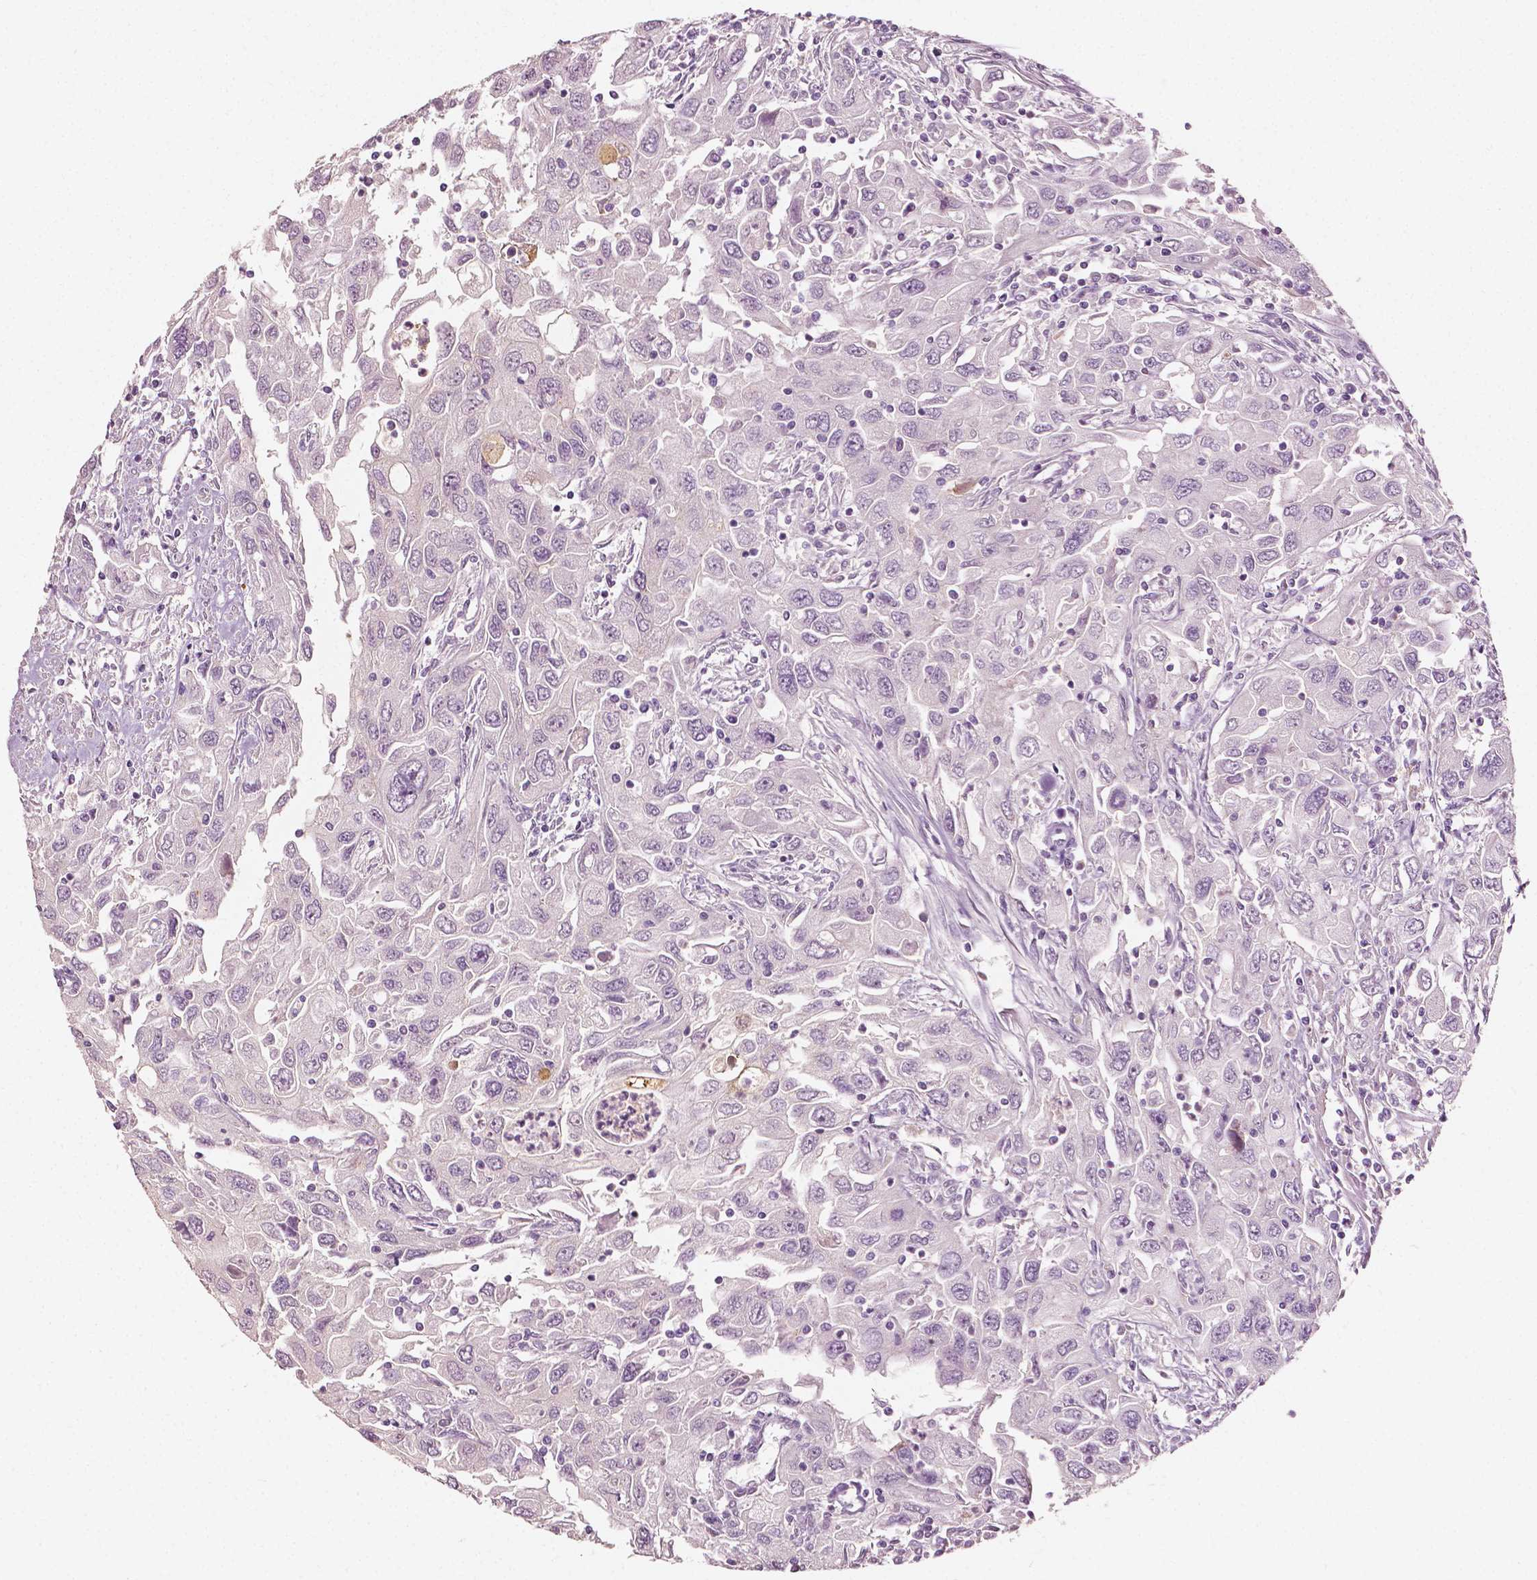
{"staining": {"intensity": "negative", "quantity": "none", "location": "none"}, "tissue": "urothelial cancer", "cell_type": "Tumor cells", "image_type": "cancer", "snomed": [{"axis": "morphology", "description": "Urothelial carcinoma, High grade"}, {"axis": "topography", "description": "Urinary bladder"}], "caption": "Immunohistochemistry (IHC) of human high-grade urothelial carcinoma shows no expression in tumor cells.", "gene": "APOA4", "patient": {"sex": "male", "age": 76}}